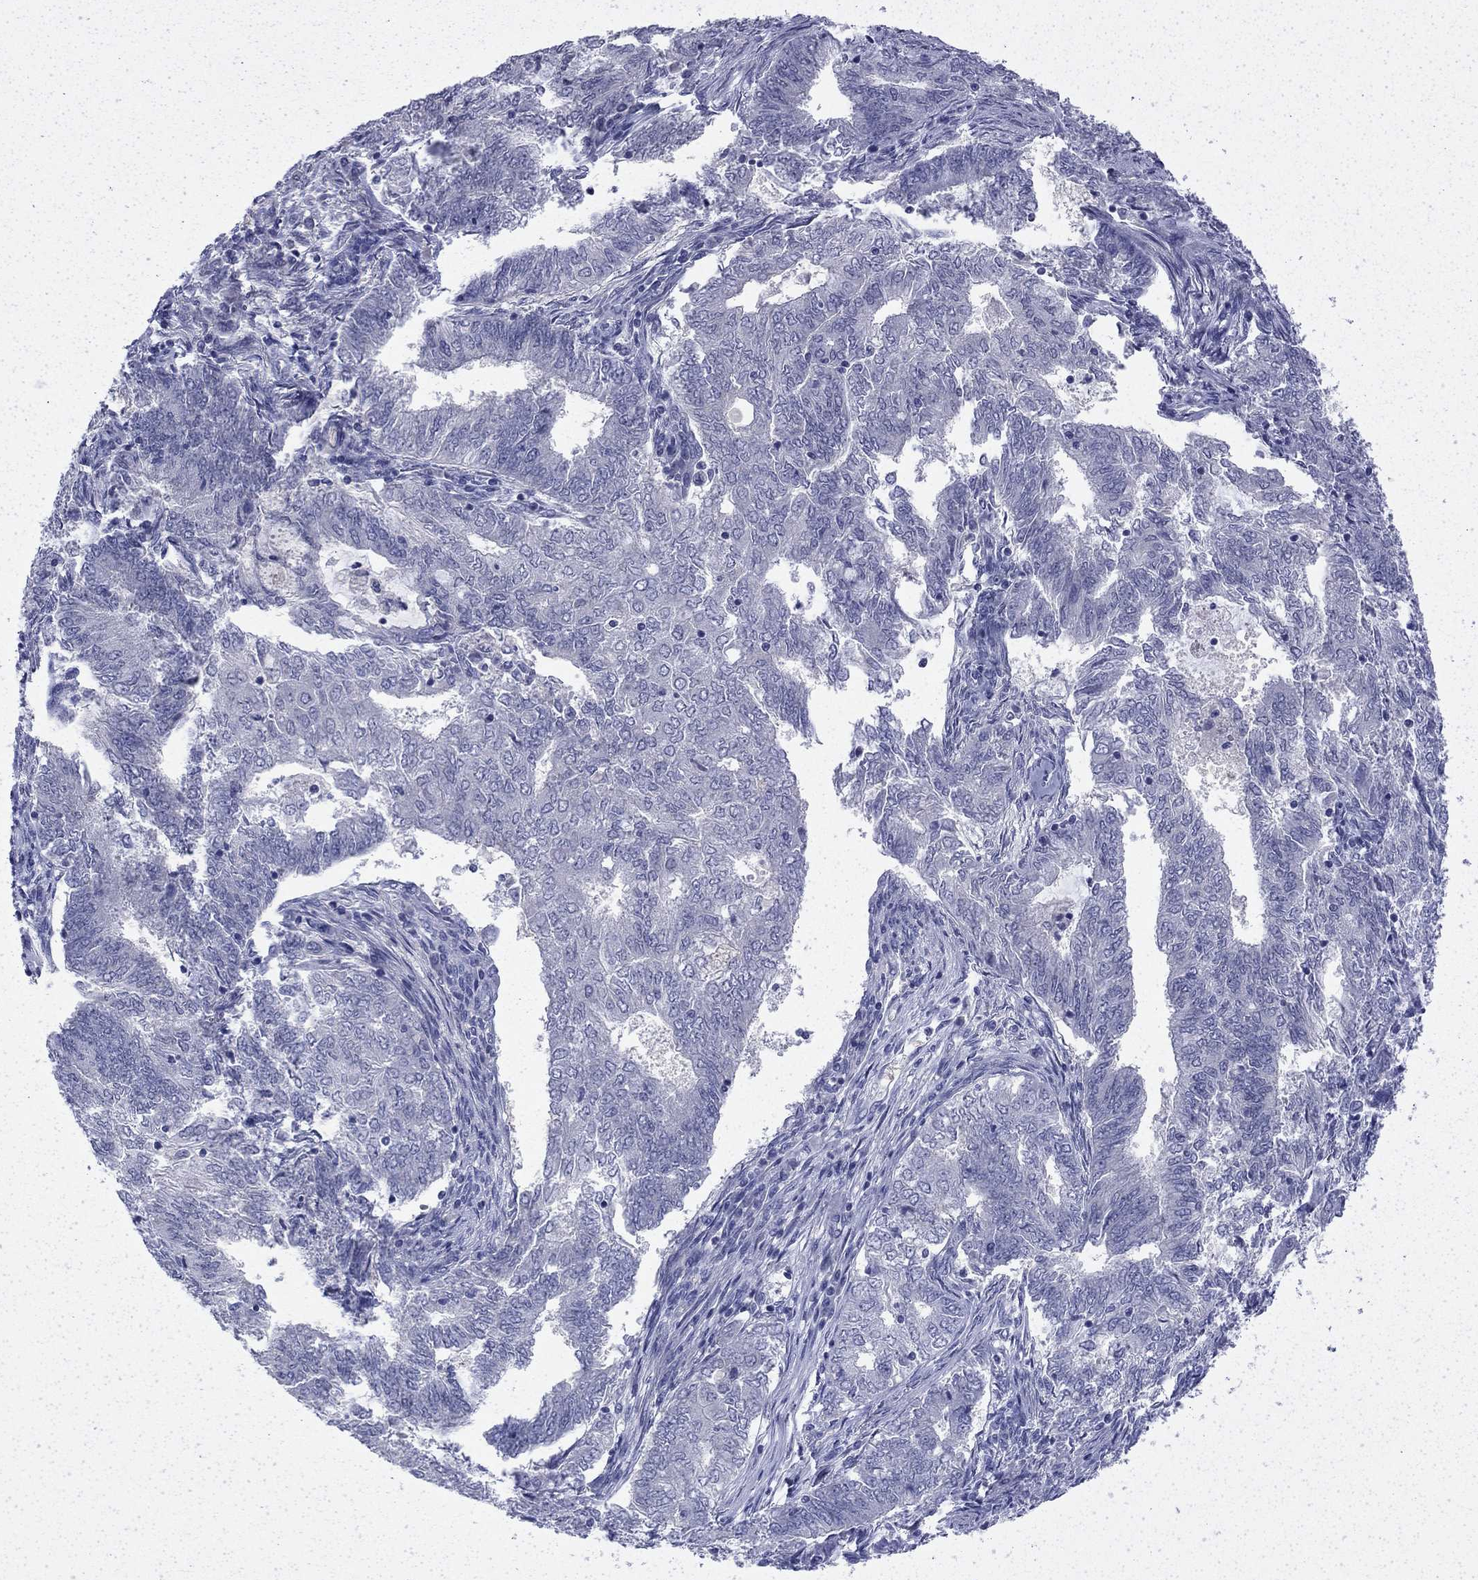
{"staining": {"intensity": "negative", "quantity": "none", "location": "none"}, "tissue": "endometrial cancer", "cell_type": "Tumor cells", "image_type": "cancer", "snomed": [{"axis": "morphology", "description": "Adenocarcinoma, NOS"}, {"axis": "topography", "description": "Endometrium"}], "caption": "Immunohistochemistry image of neoplastic tissue: human endometrial adenocarcinoma stained with DAB (3,3'-diaminobenzidine) demonstrates no significant protein positivity in tumor cells.", "gene": "ENPP6", "patient": {"sex": "female", "age": 62}}